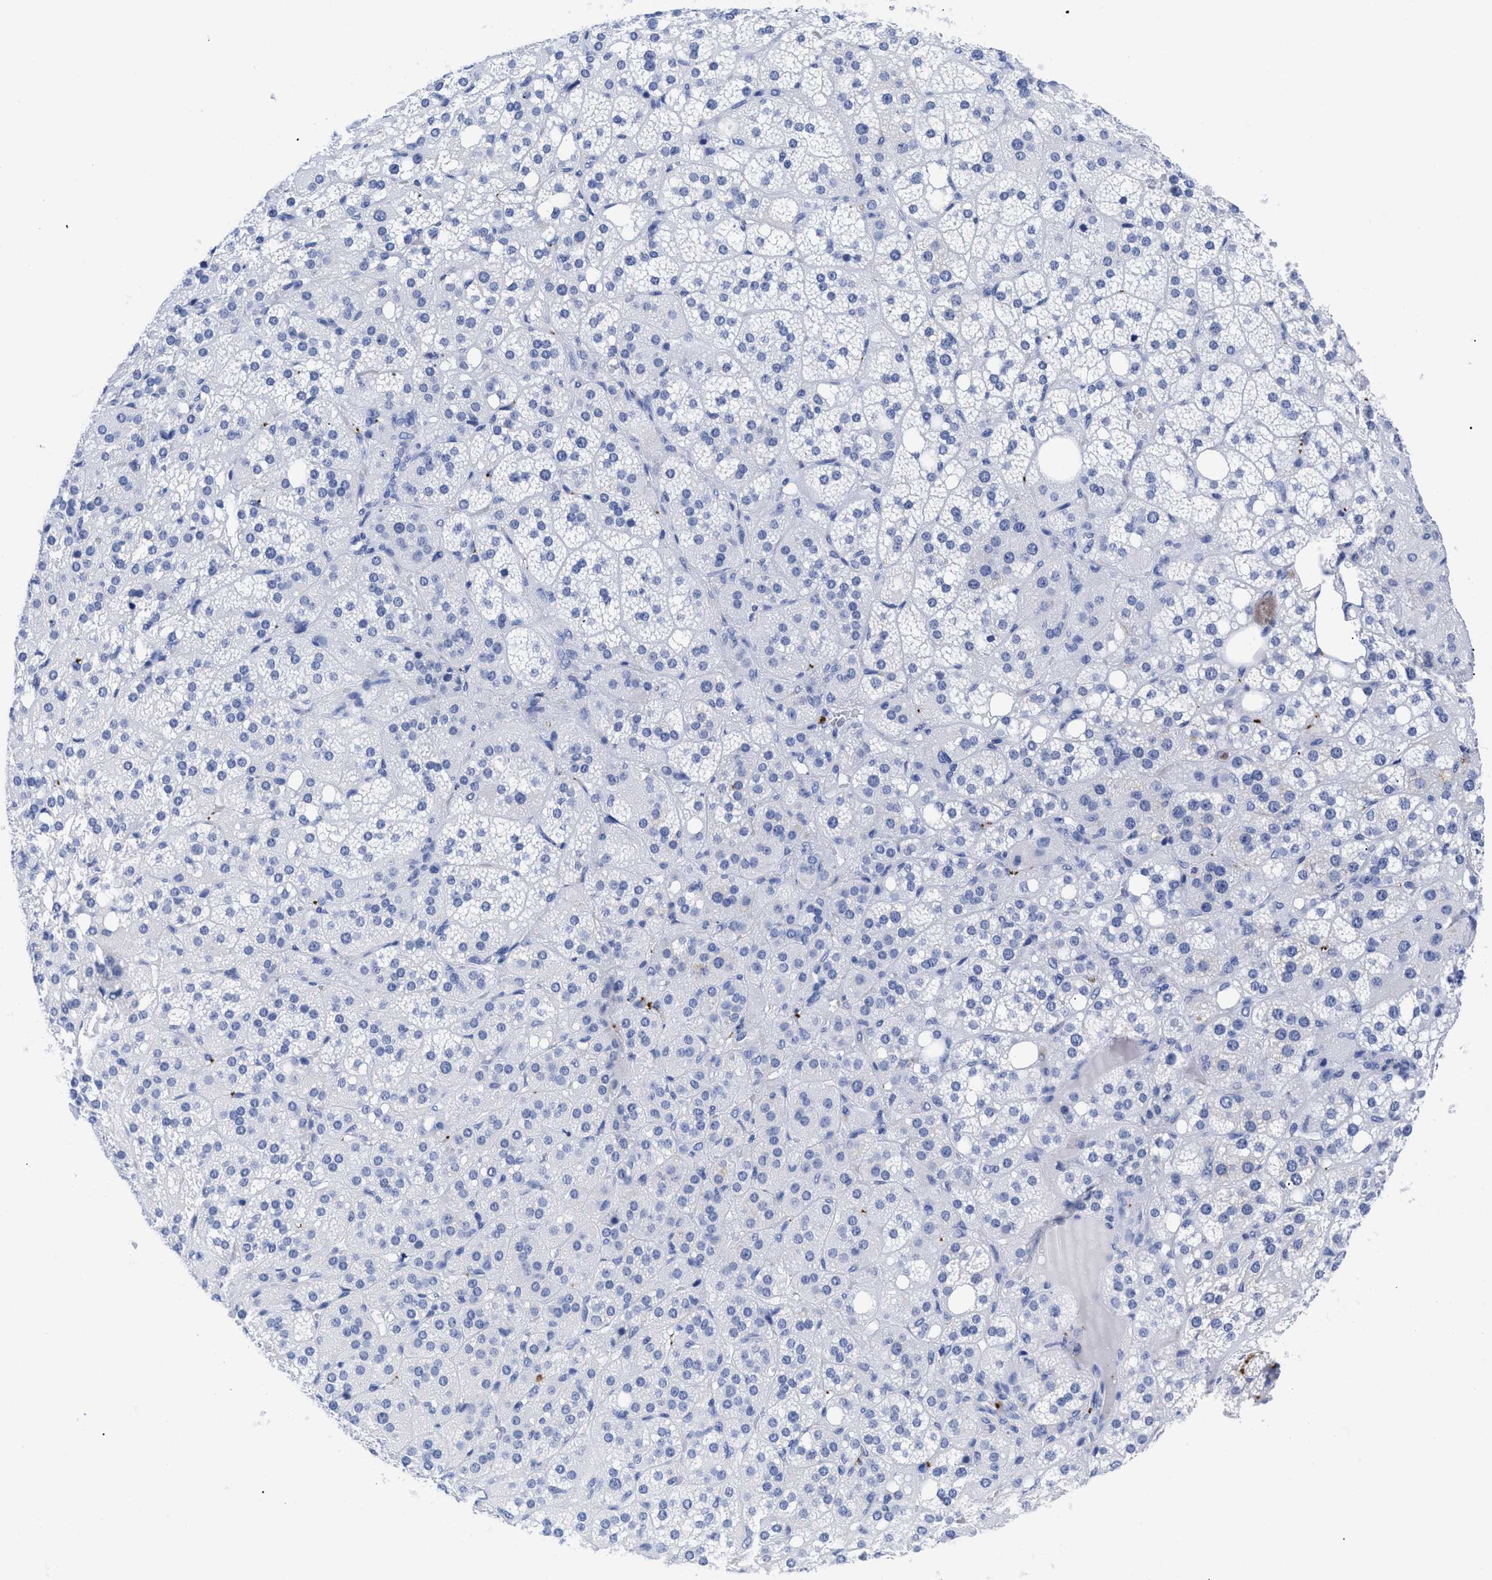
{"staining": {"intensity": "negative", "quantity": "none", "location": "none"}, "tissue": "adrenal gland", "cell_type": "Glandular cells", "image_type": "normal", "snomed": [{"axis": "morphology", "description": "Normal tissue, NOS"}, {"axis": "topography", "description": "Adrenal gland"}], "caption": "The histopathology image demonstrates no significant positivity in glandular cells of adrenal gland.", "gene": "TREML1", "patient": {"sex": "female", "age": 59}}